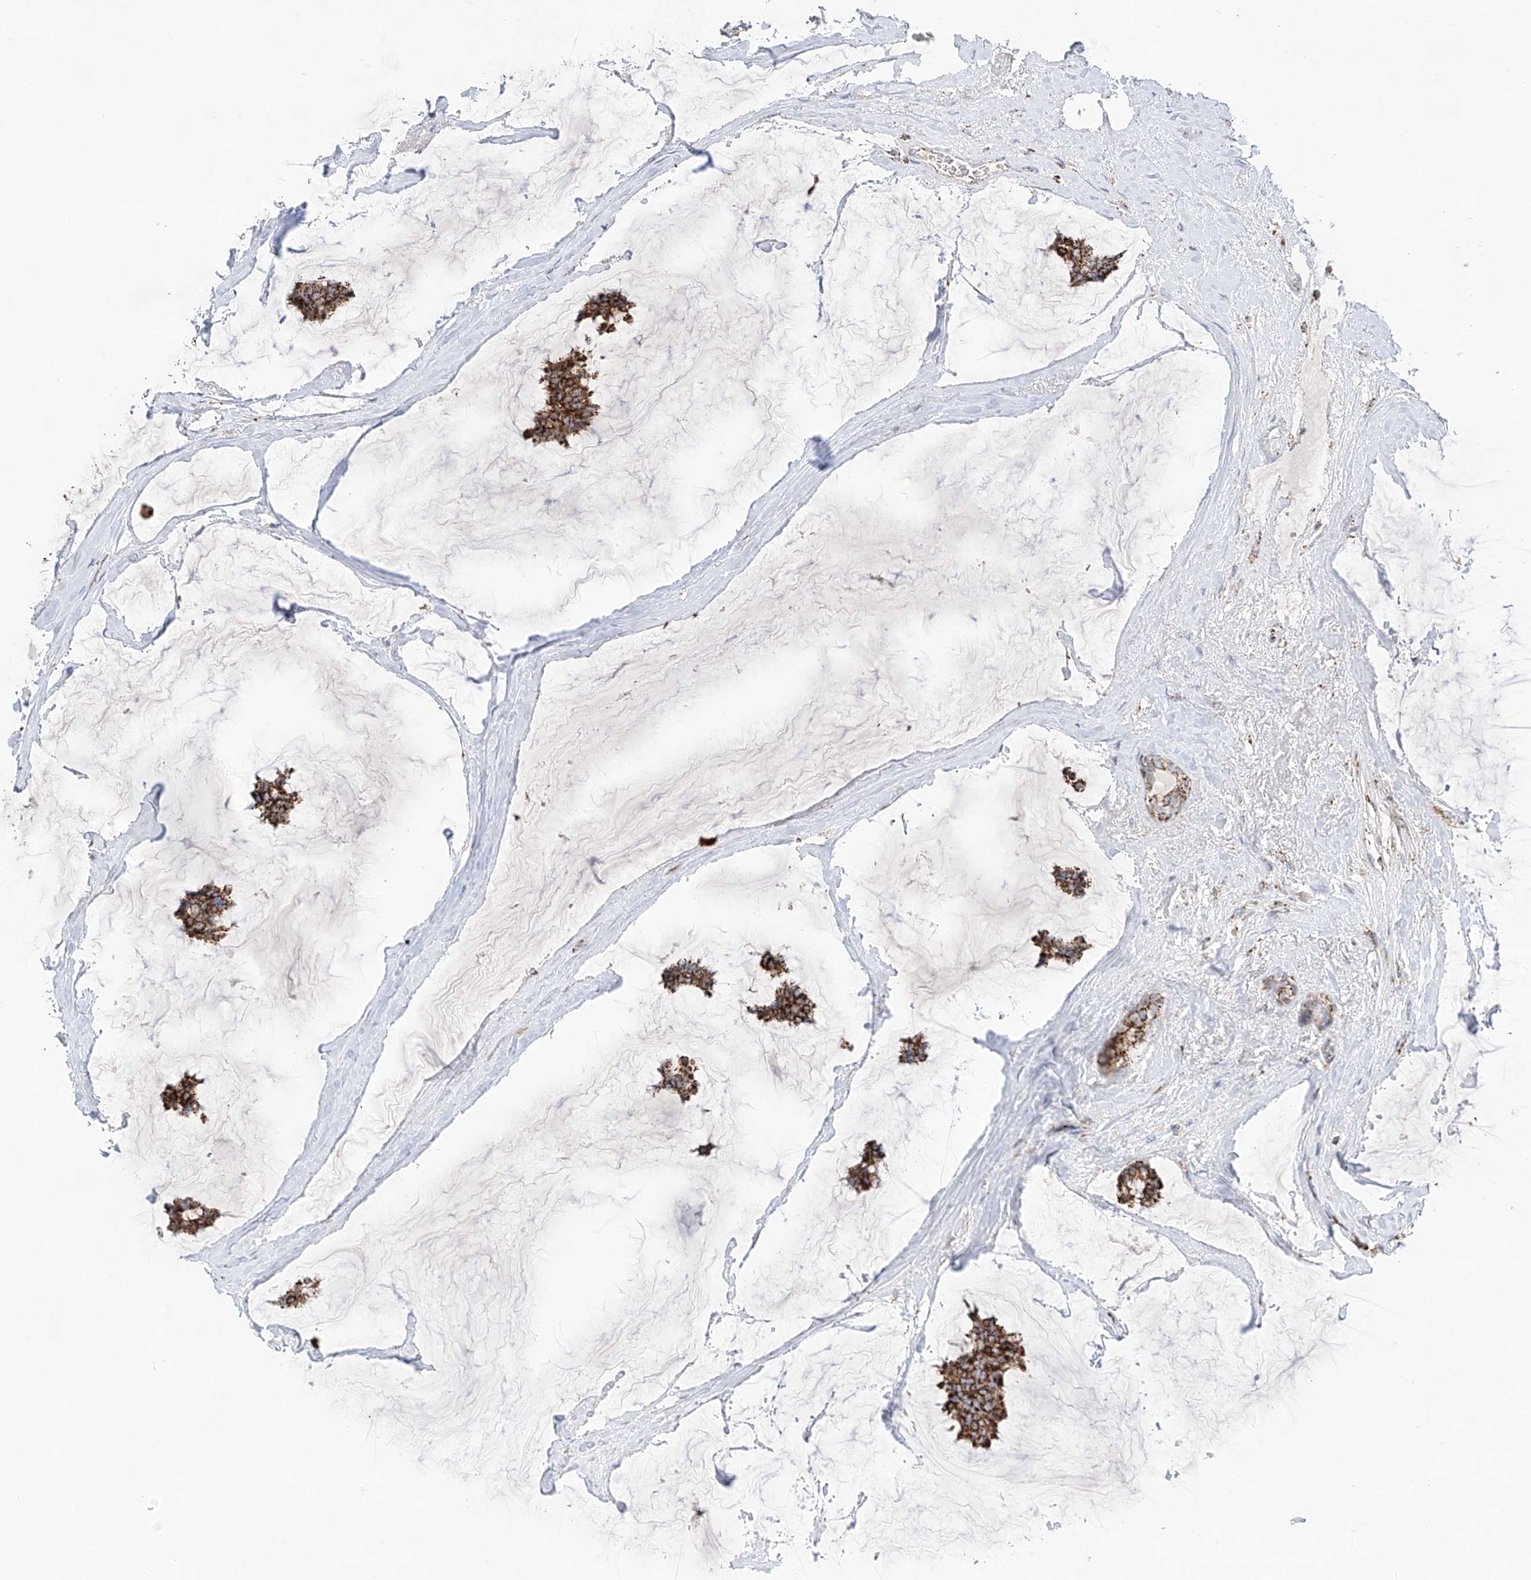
{"staining": {"intensity": "strong", "quantity": ">75%", "location": "cytoplasmic/membranous"}, "tissue": "breast cancer", "cell_type": "Tumor cells", "image_type": "cancer", "snomed": [{"axis": "morphology", "description": "Duct carcinoma"}, {"axis": "topography", "description": "Breast"}], "caption": "DAB immunohistochemical staining of human breast cancer shows strong cytoplasmic/membranous protein expression in about >75% of tumor cells.", "gene": "TTC27", "patient": {"sex": "female", "age": 93}}